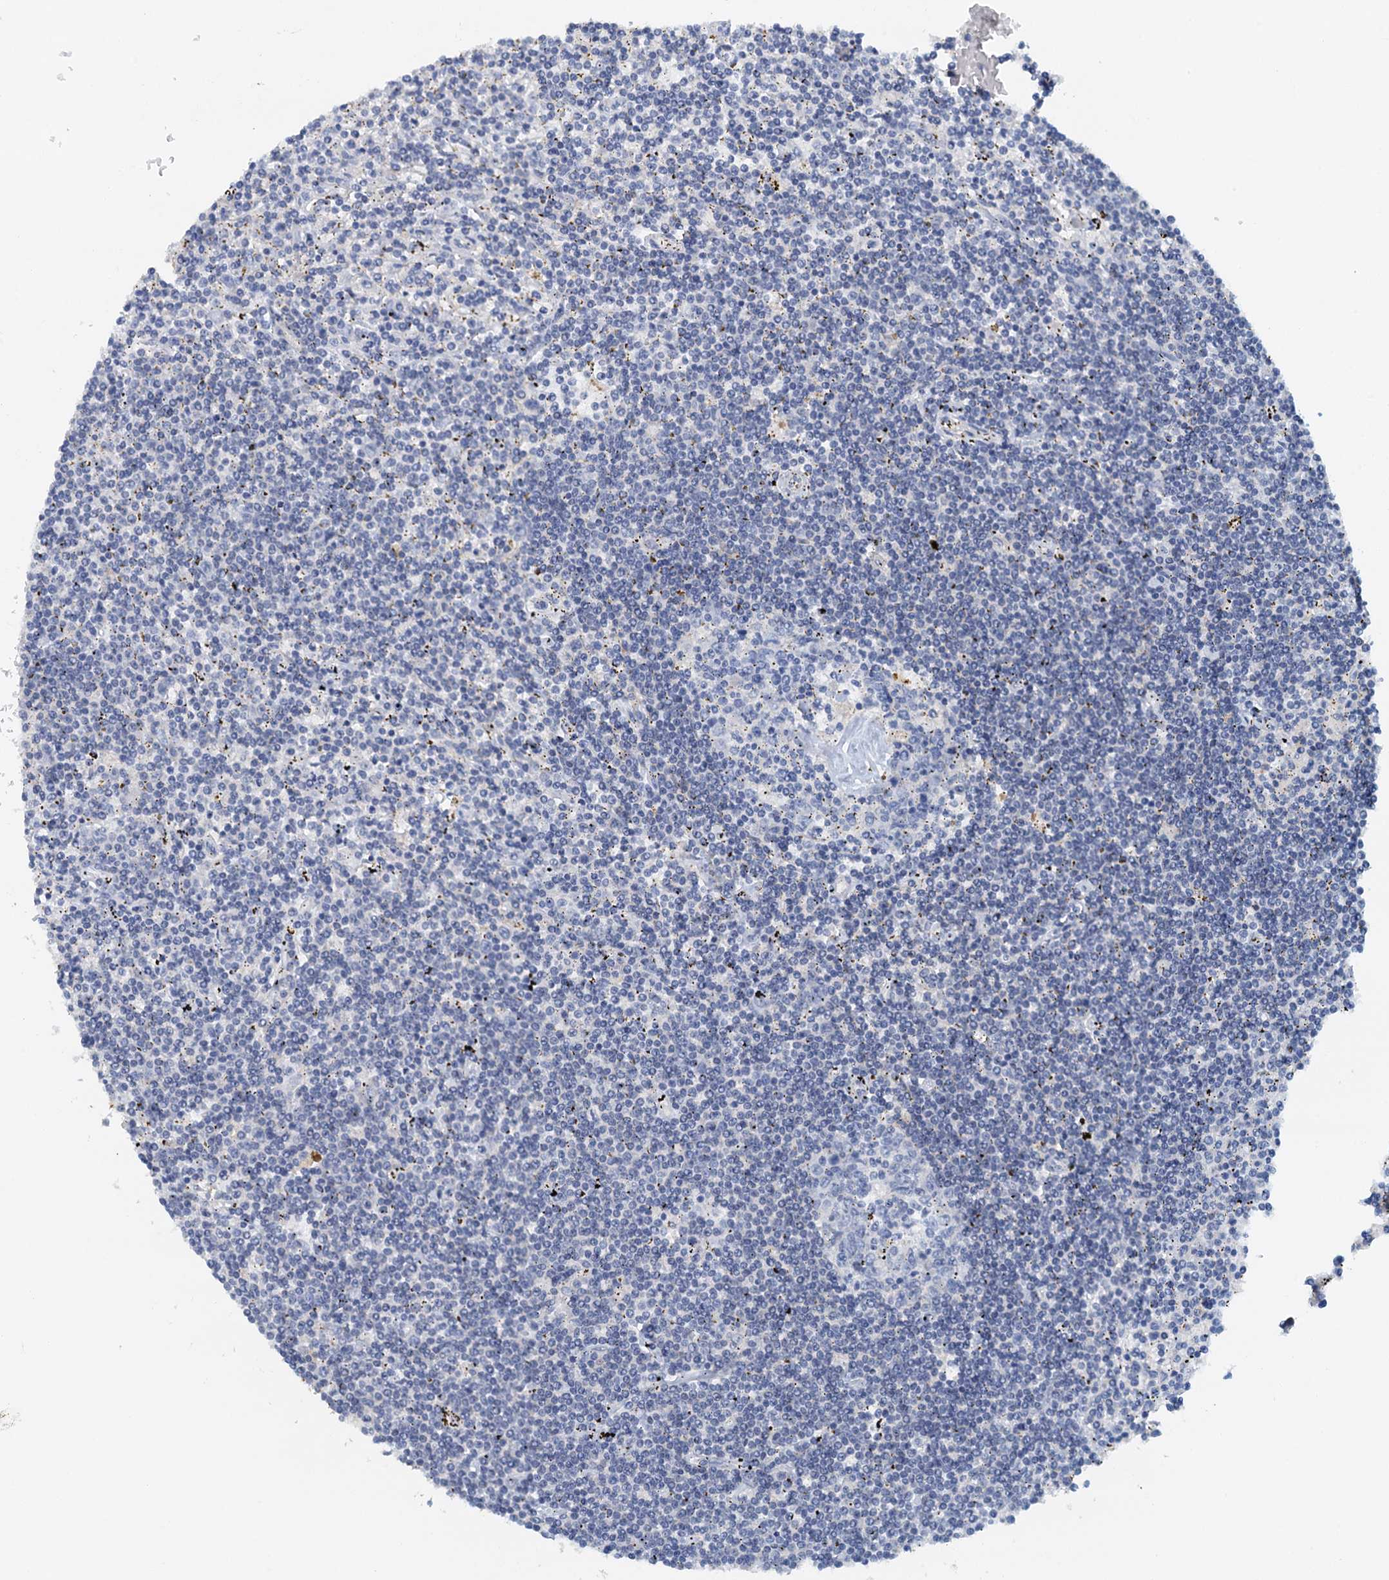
{"staining": {"intensity": "negative", "quantity": "none", "location": "none"}, "tissue": "lymphoma", "cell_type": "Tumor cells", "image_type": "cancer", "snomed": [{"axis": "morphology", "description": "Malignant lymphoma, non-Hodgkin's type, Low grade"}, {"axis": "topography", "description": "Spleen"}], "caption": "An IHC histopathology image of low-grade malignant lymphoma, non-Hodgkin's type is shown. There is no staining in tumor cells of low-grade malignant lymphoma, non-Hodgkin's type.", "gene": "DTD1", "patient": {"sex": "male", "age": 76}}